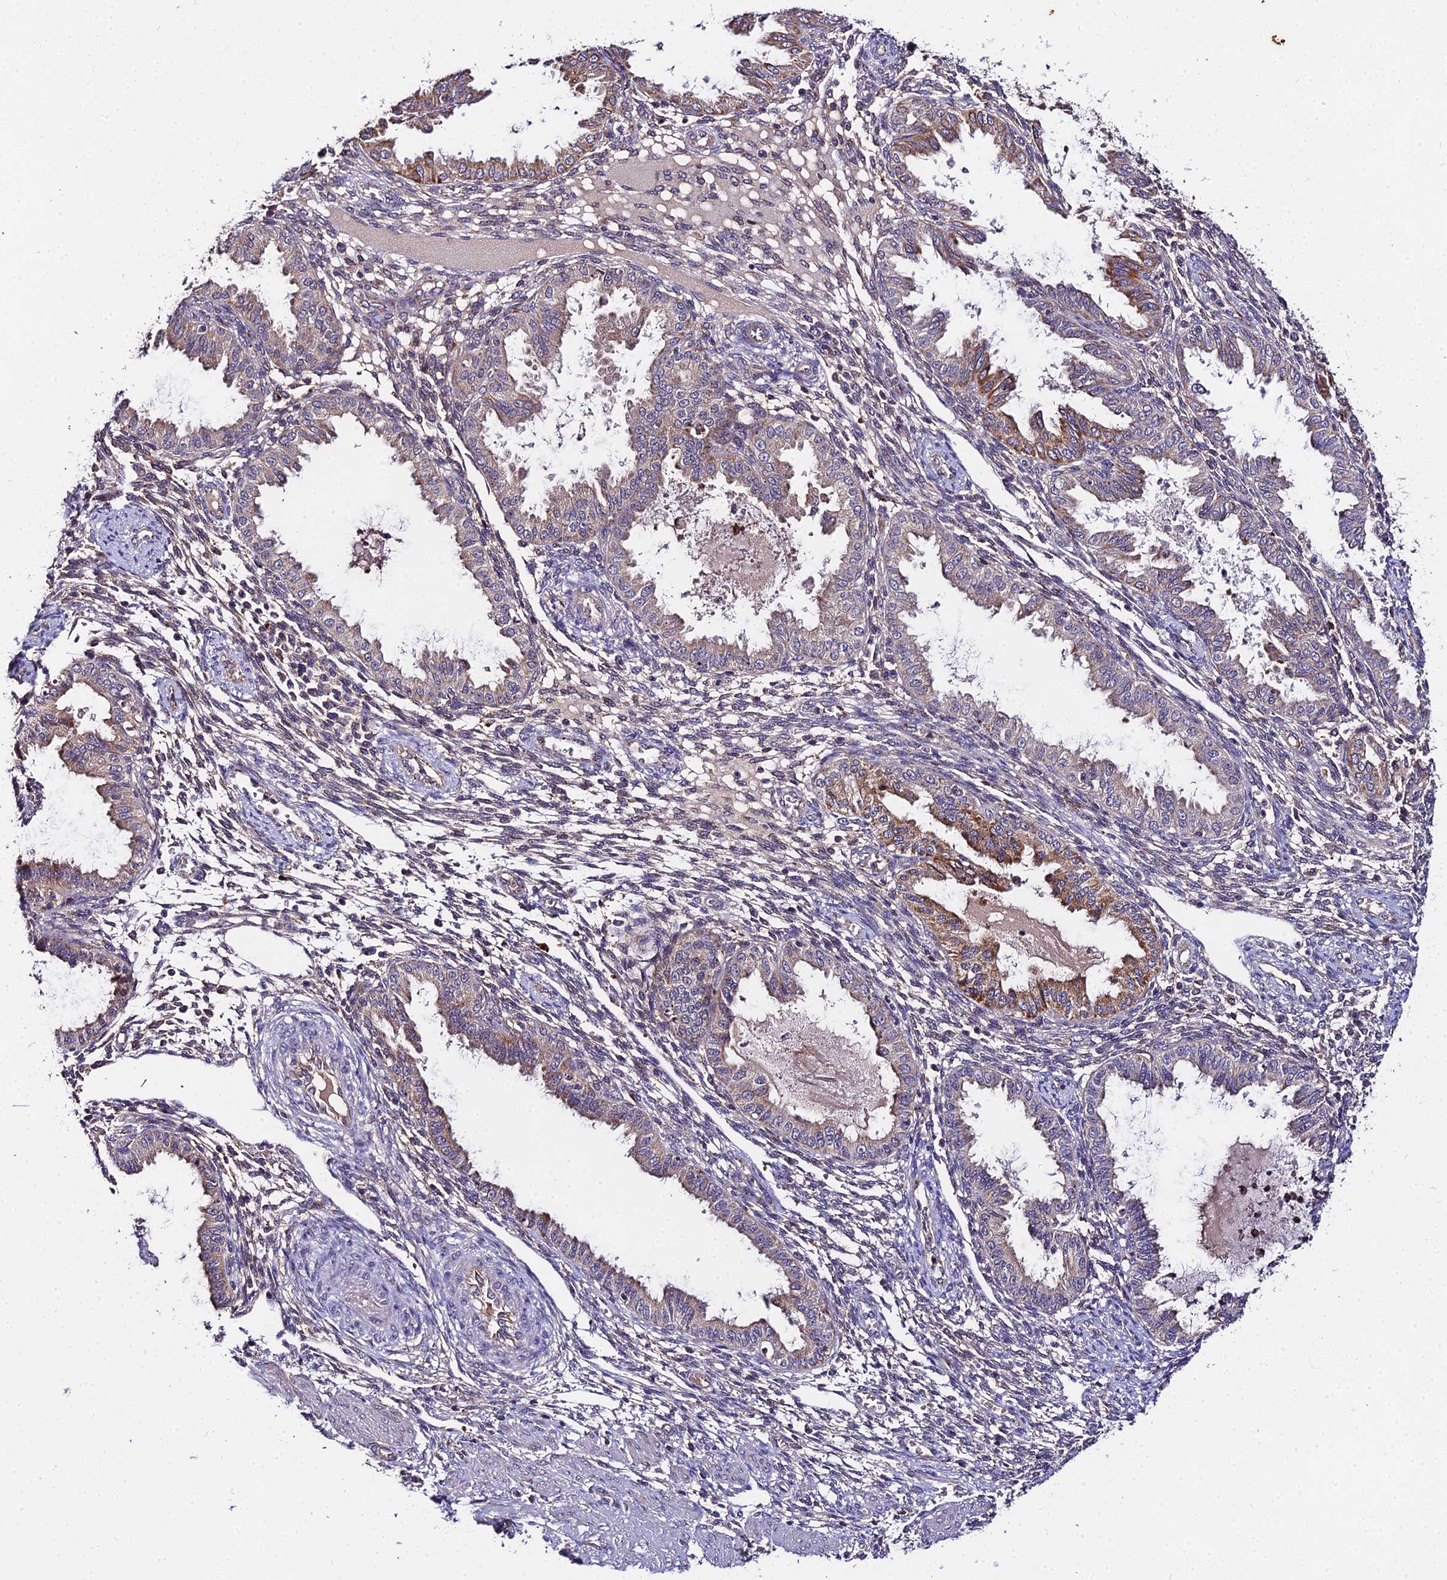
{"staining": {"intensity": "weak", "quantity": "25%-75%", "location": "cytoplasmic/membranous"}, "tissue": "endometrium", "cell_type": "Cells in endometrial stroma", "image_type": "normal", "snomed": [{"axis": "morphology", "description": "Normal tissue, NOS"}, {"axis": "topography", "description": "Endometrium"}], "caption": "Normal endometrium reveals weak cytoplasmic/membranous staining in approximately 25%-75% of cells in endometrial stroma, visualized by immunohistochemistry. (IHC, brightfield microscopy, high magnification).", "gene": "ZBED8", "patient": {"sex": "female", "age": 33}}